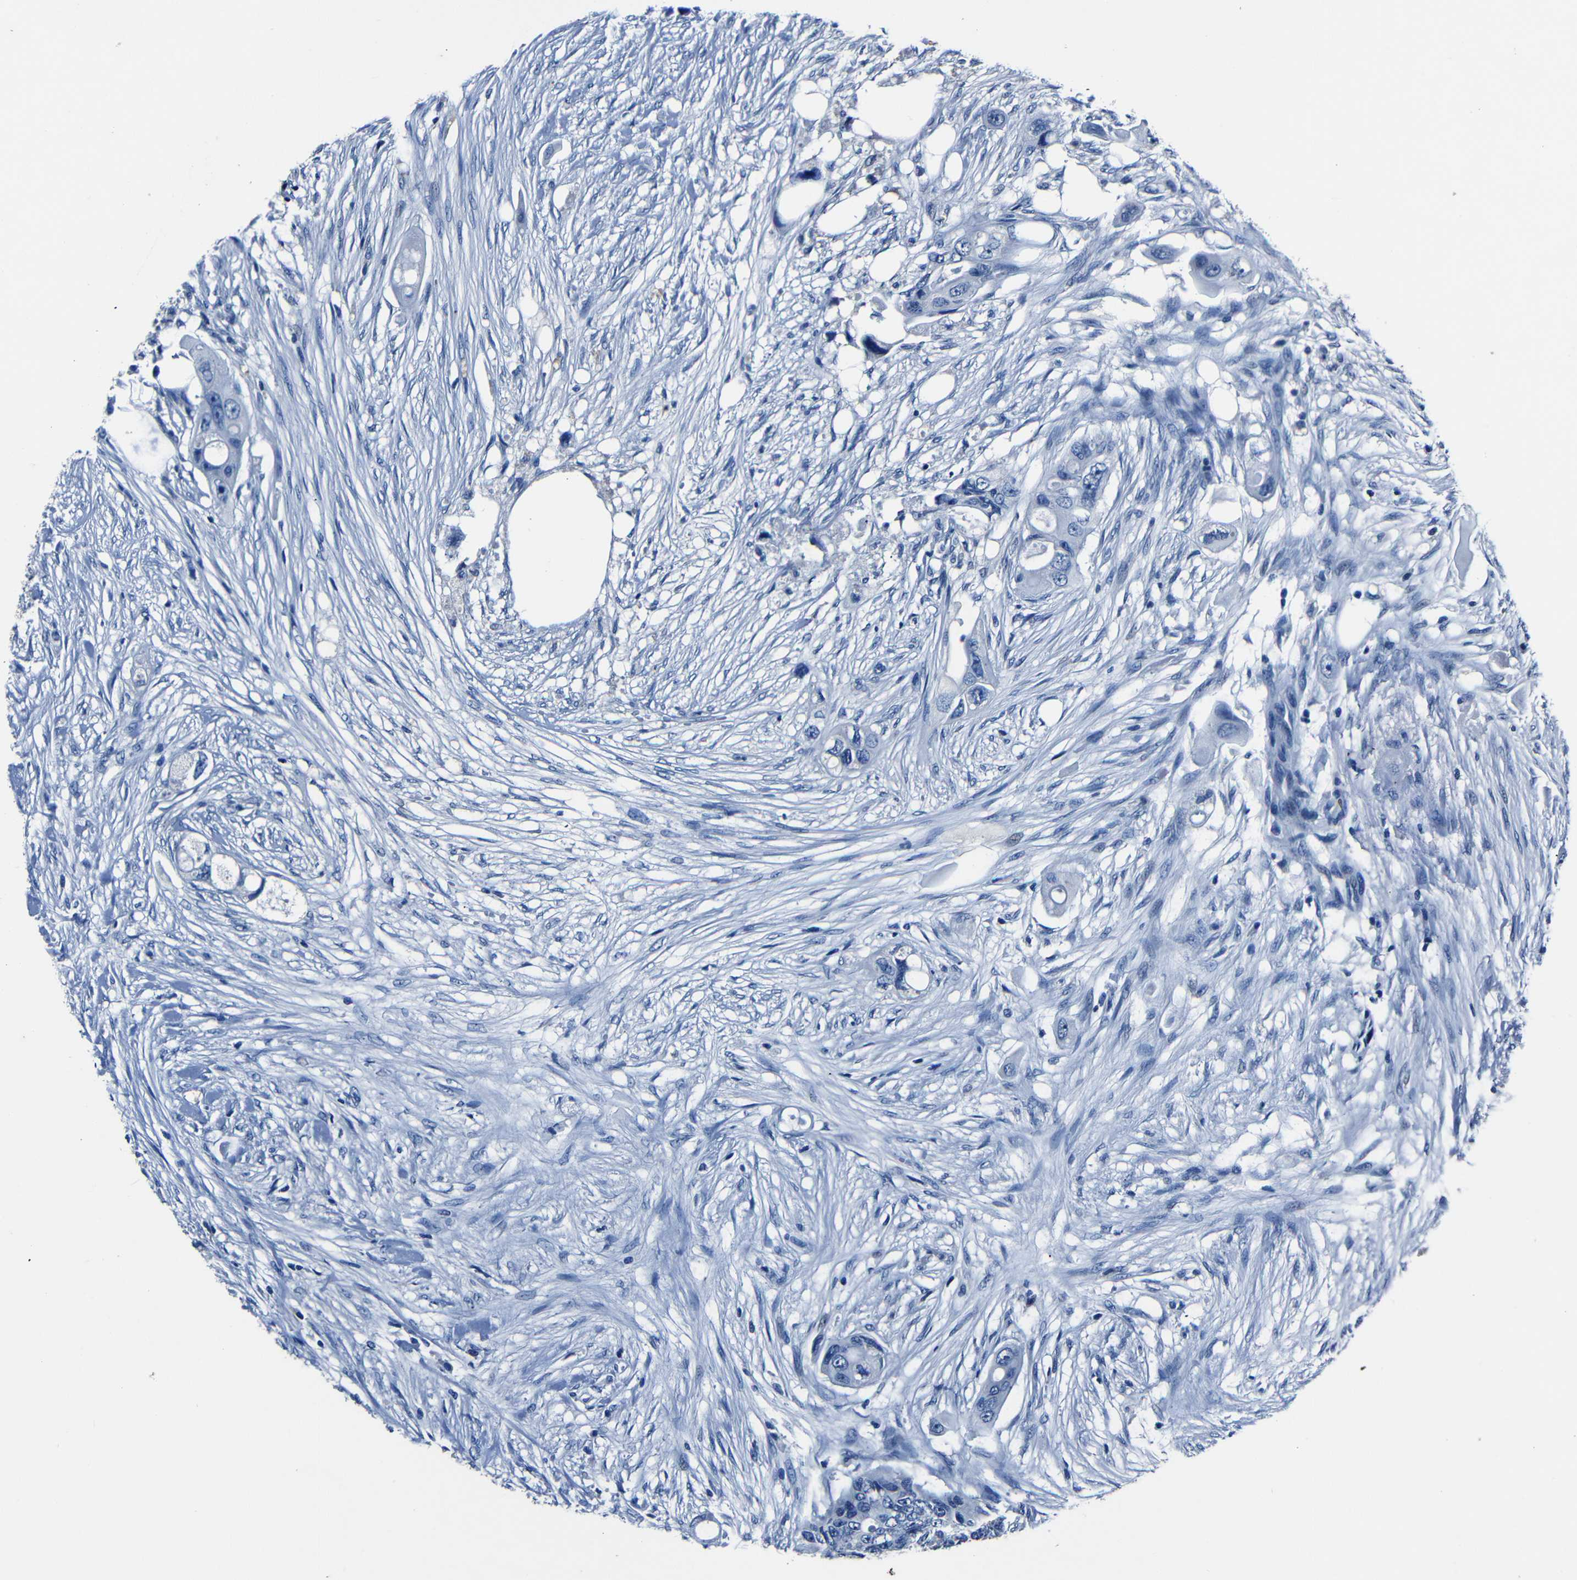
{"staining": {"intensity": "negative", "quantity": "none", "location": "none"}, "tissue": "colorectal cancer", "cell_type": "Tumor cells", "image_type": "cancer", "snomed": [{"axis": "morphology", "description": "Adenocarcinoma, NOS"}, {"axis": "topography", "description": "Colon"}], "caption": "The immunohistochemistry (IHC) micrograph has no significant staining in tumor cells of colorectal adenocarcinoma tissue.", "gene": "NCMAP", "patient": {"sex": "female", "age": 57}}